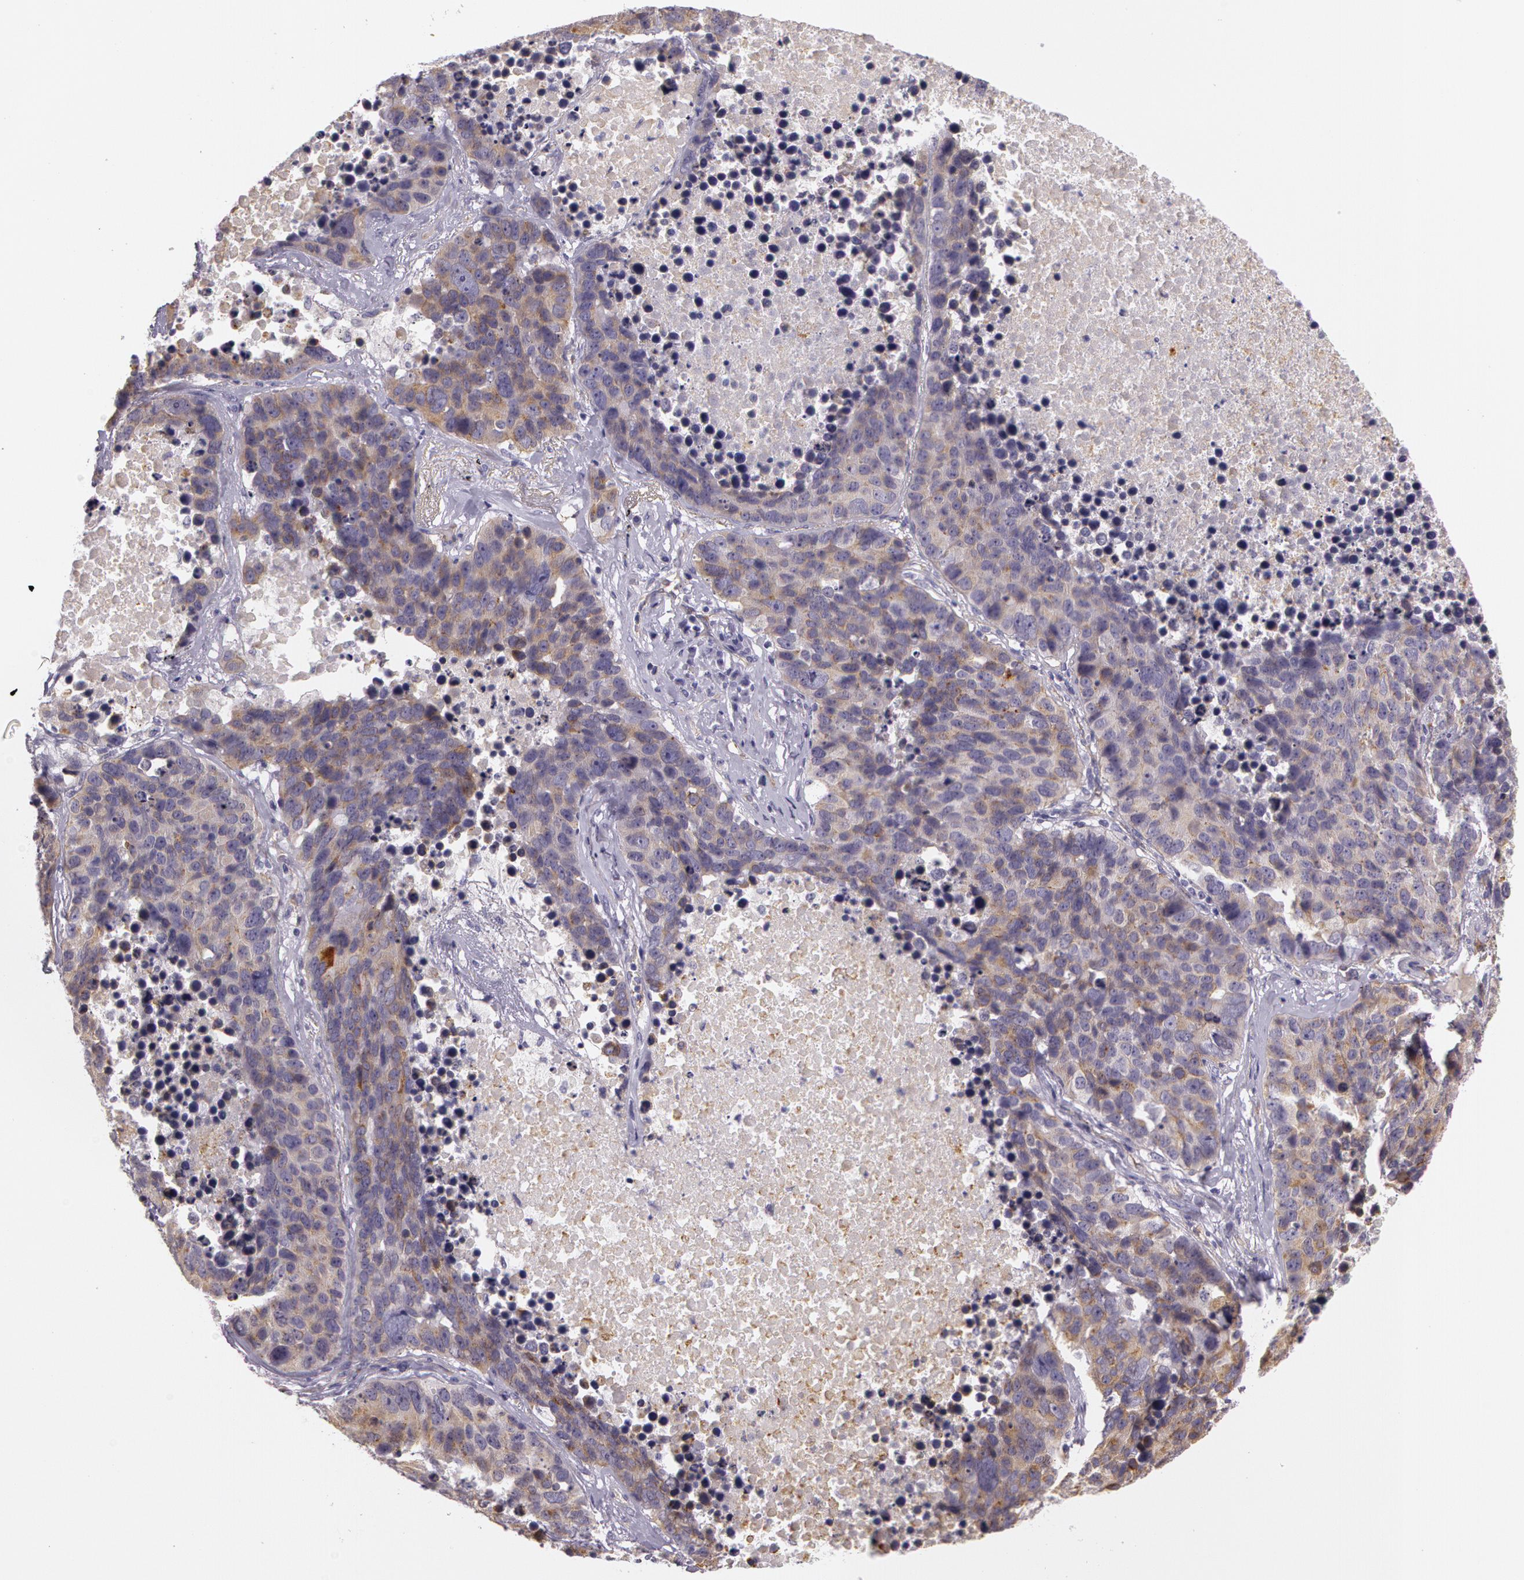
{"staining": {"intensity": "weak", "quantity": ">75%", "location": "cytoplasmic/membranous"}, "tissue": "lung cancer", "cell_type": "Tumor cells", "image_type": "cancer", "snomed": [{"axis": "morphology", "description": "Carcinoid, malignant, NOS"}, {"axis": "topography", "description": "Lung"}], "caption": "Weak cytoplasmic/membranous positivity is present in approximately >75% of tumor cells in malignant carcinoid (lung).", "gene": "APP", "patient": {"sex": "male", "age": 60}}